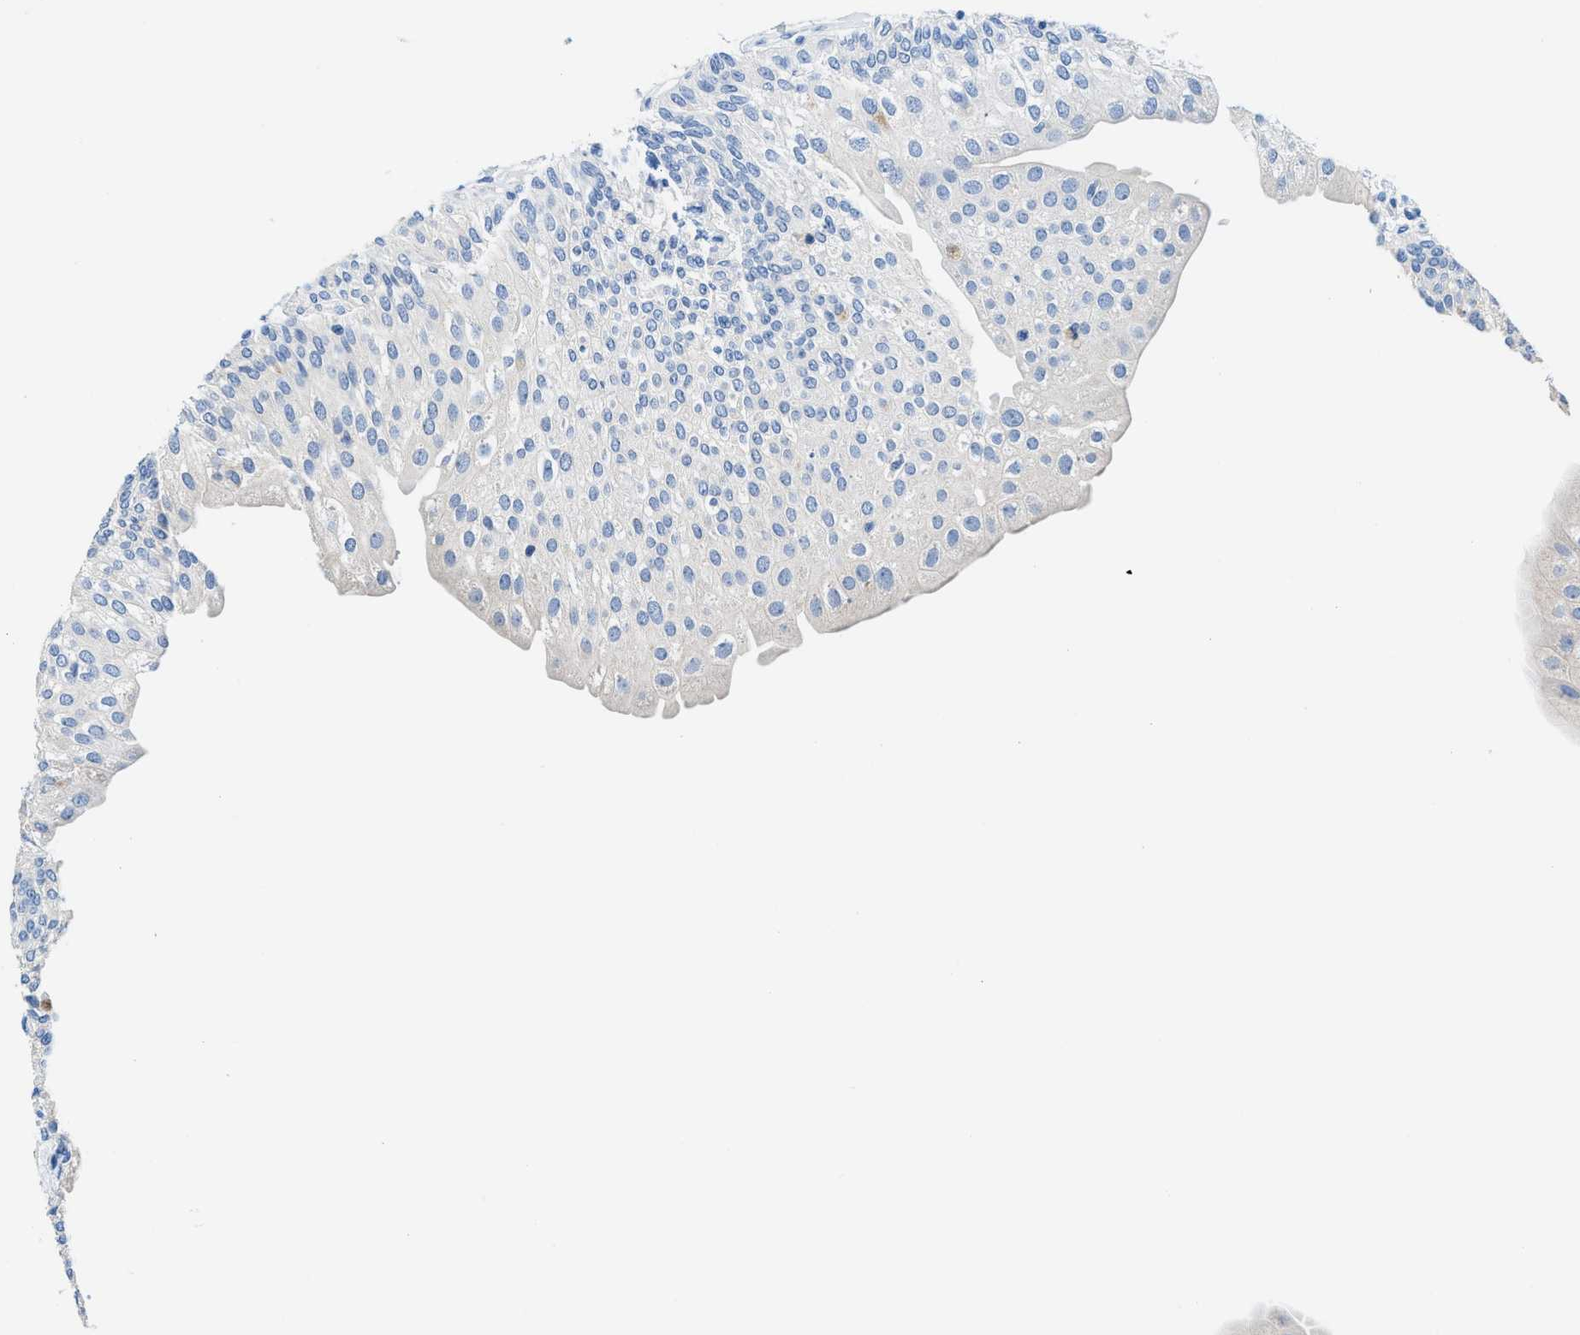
{"staining": {"intensity": "negative", "quantity": "none", "location": "none"}, "tissue": "urinary bladder", "cell_type": "Urothelial cells", "image_type": "normal", "snomed": [{"axis": "morphology", "description": "Normal tissue, NOS"}, {"axis": "topography", "description": "Urinary bladder"}], "caption": "This is an immunohistochemistry micrograph of normal human urinary bladder. There is no staining in urothelial cells.", "gene": "NEB", "patient": {"sex": "male", "age": 46}}